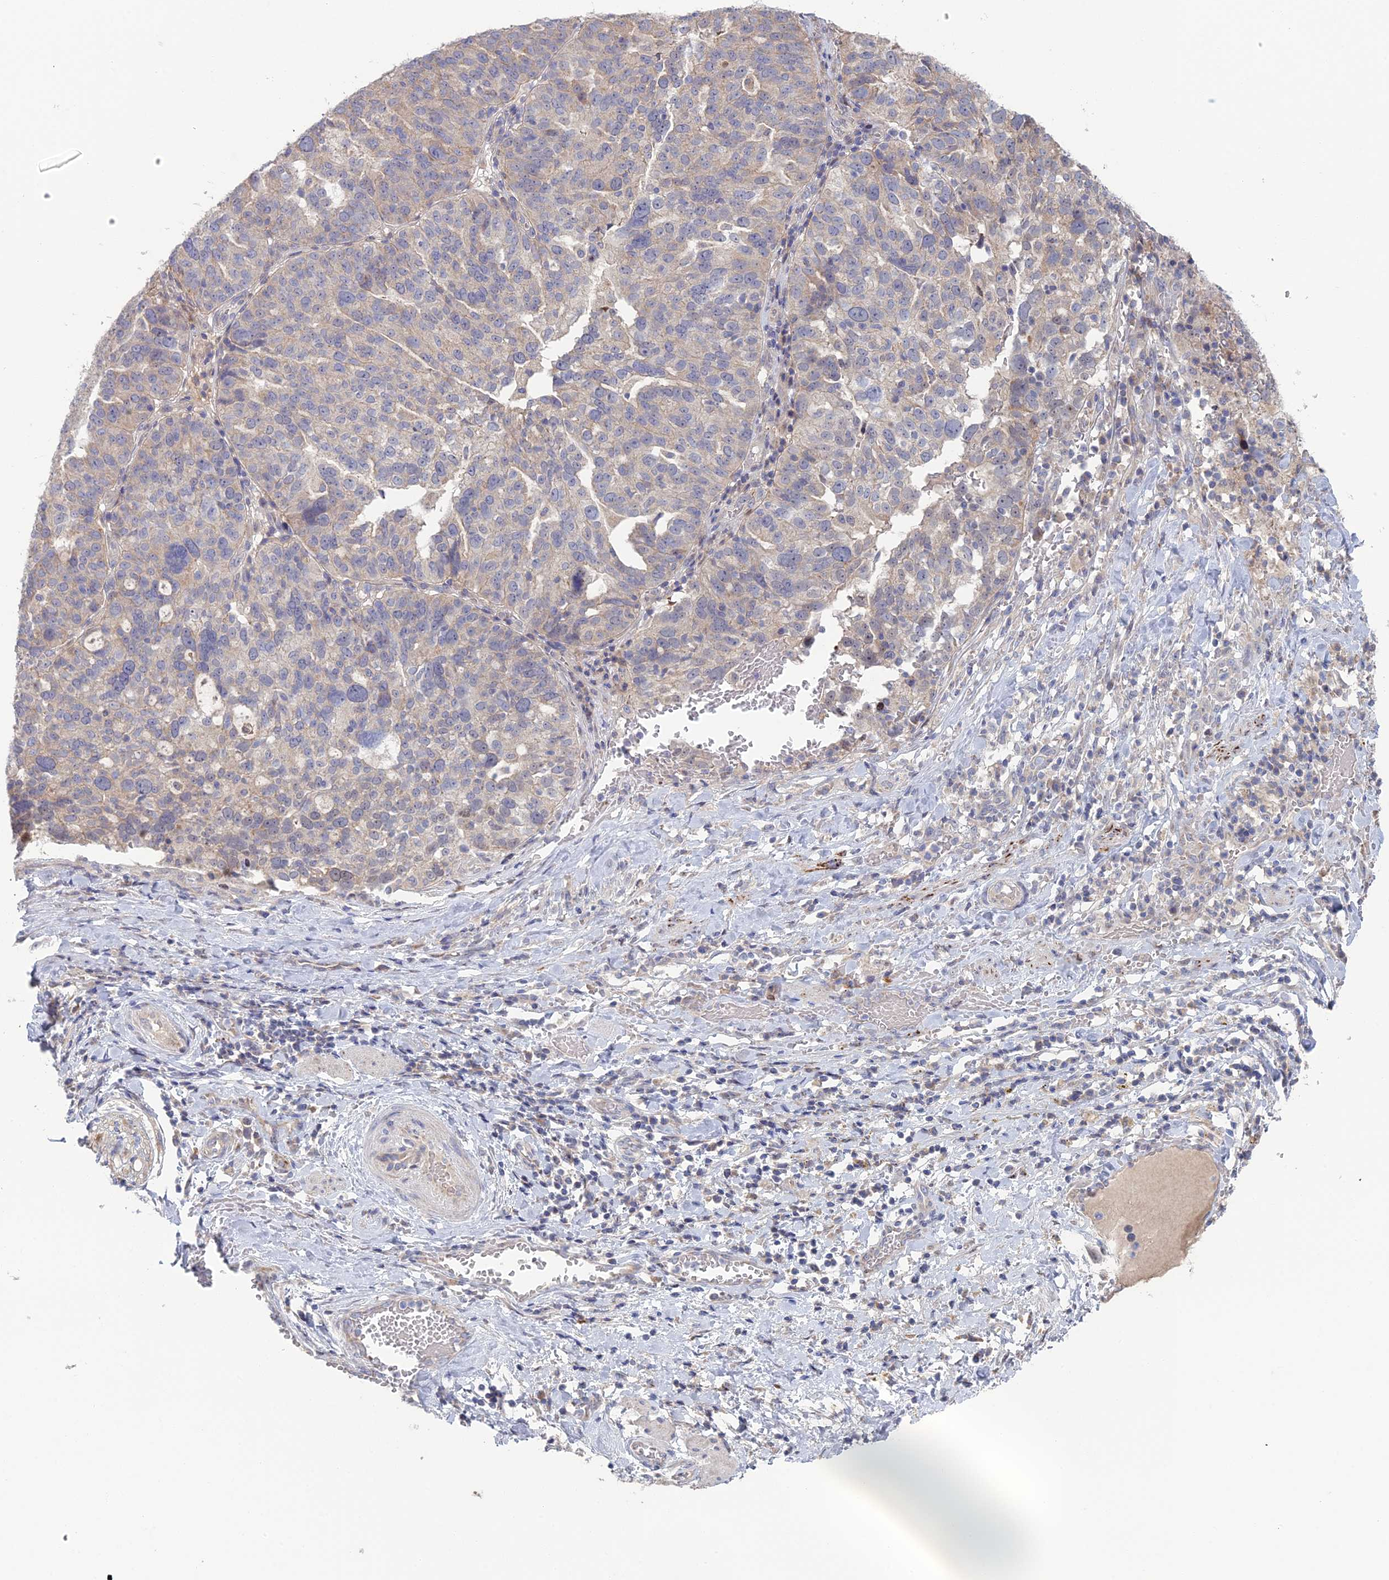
{"staining": {"intensity": "weak", "quantity": "<25%", "location": "cytoplasmic/membranous"}, "tissue": "ovarian cancer", "cell_type": "Tumor cells", "image_type": "cancer", "snomed": [{"axis": "morphology", "description": "Cystadenocarcinoma, serous, NOS"}, {"axis": "topography", "description": "Ovary"}], "caption": "Tumor cells are negative for brown protein staining in ovarian cancer (serous cystadenocarcinoma).", "gene": "ARL16", "patient": {"sex": "female", "age": 59}}